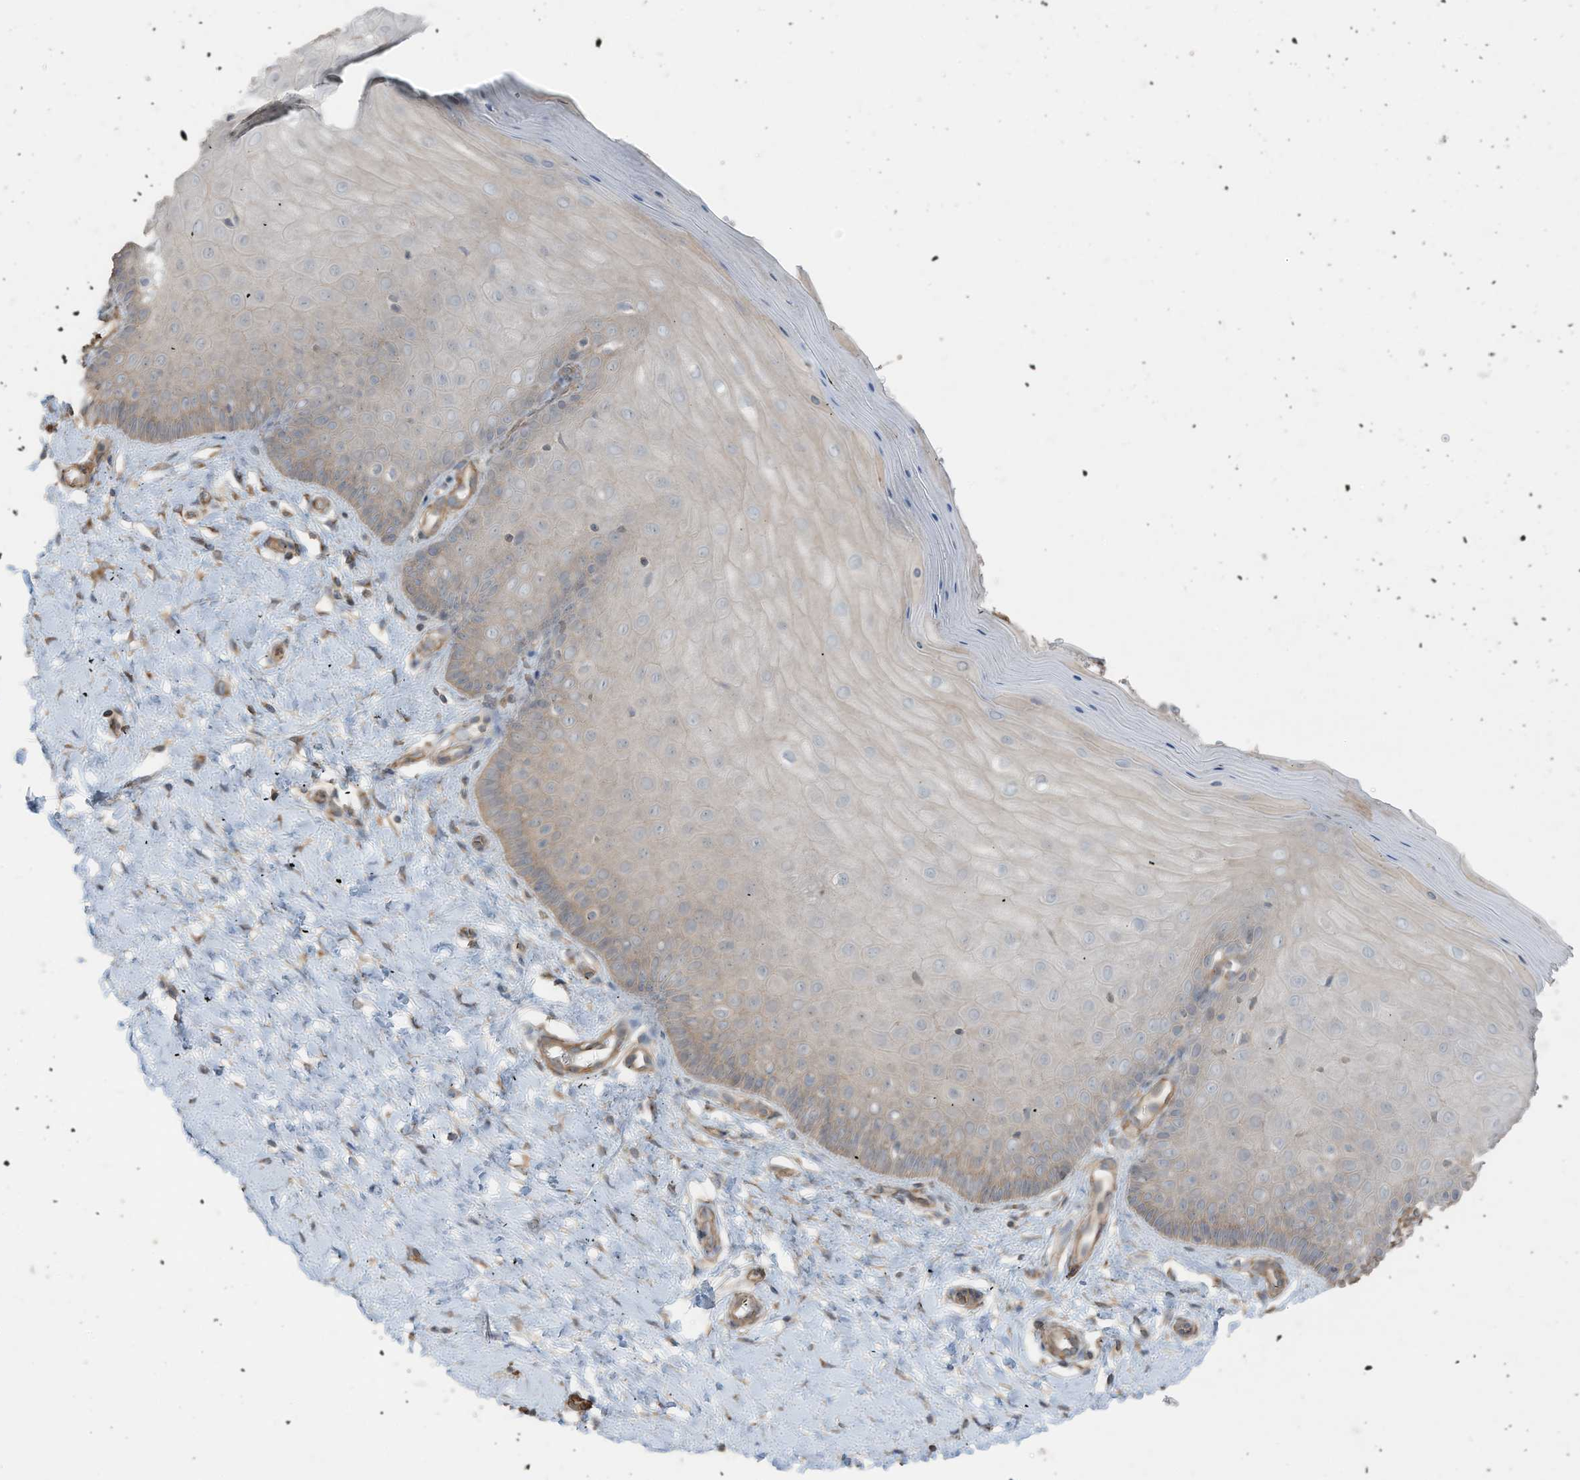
{"staining": {"intensity": "weak", "quantity": "25%-75%", "location": "cytoplasmic/membranous"}, "tissue": "cervix", "cell_type": "Glandular cells", "image_type": "normal", "snomed": [{"axis": "morphology", "description": "Normal tissue, NOS"}, {"axis": "topography", "description": "Cervix"}], "caption": "Immunohistochemical staining of benign human cervix reveals low levels of weak cytoplasmic/membranous expression in about 25%-75% of glandular cells. Ihc stains the protein in brown and the nuclei are stained blue.", "gene": "SLC17A7", "patient": {"sex": "female", "age": 55}}